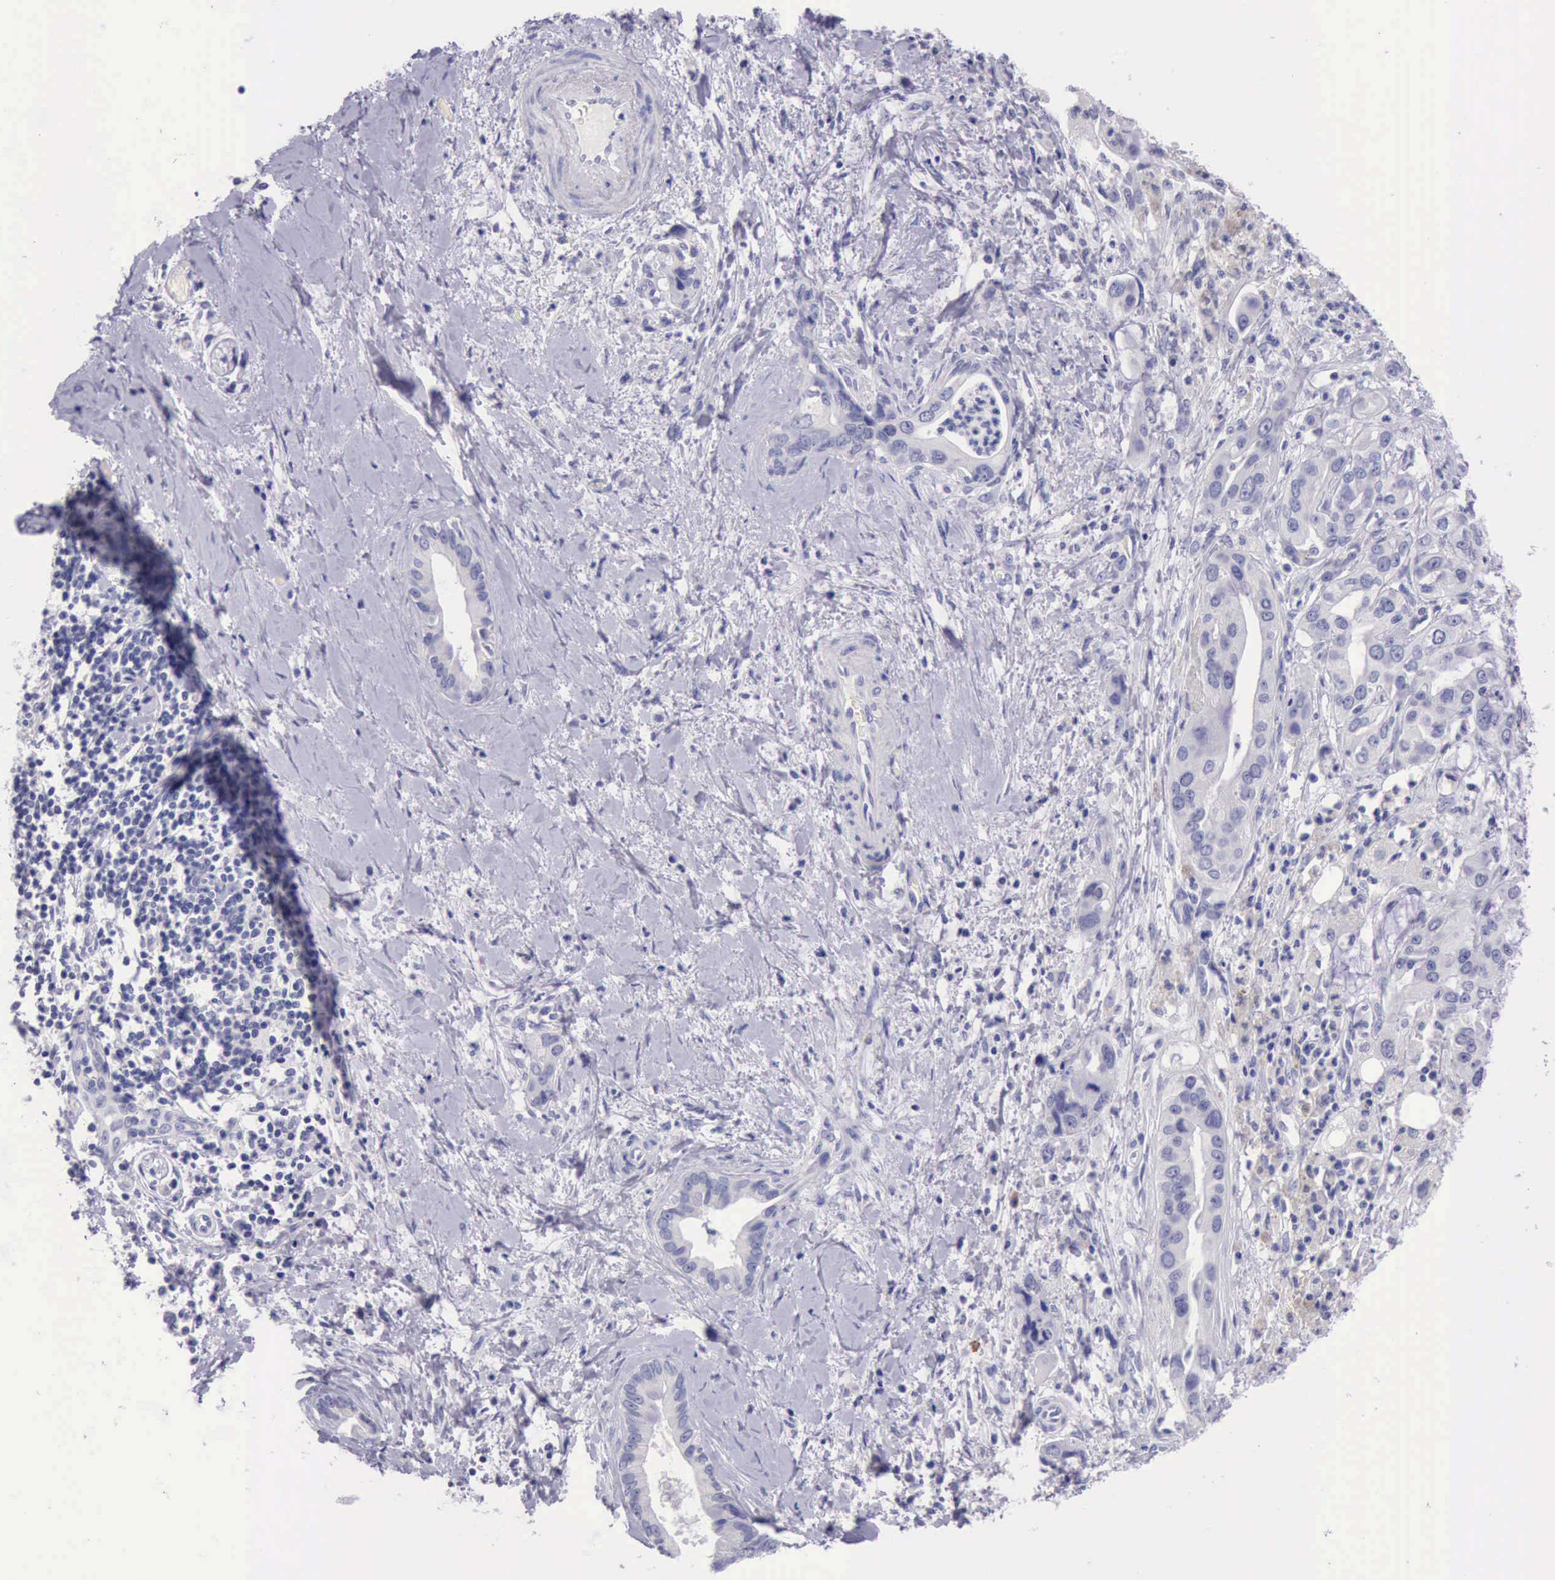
{"staining": {"intensity": "negative", "quantity": "none", "location": "none"}, "tissue": "liver cancer", "cell_type": "Tumor cells", "image_type": "cancer", "snomed": [{"axis": "morphology", "description": "Cholangiocarcinoma"}, {"axis": "topography", "description": "Liver"}], "caption": "IHC of human liver cancer (cholangiocarcinoma) exhibits no positivity in tumor cells.", "gene": "LRFN5", "patient": {"sex": "female", "age": 65}}